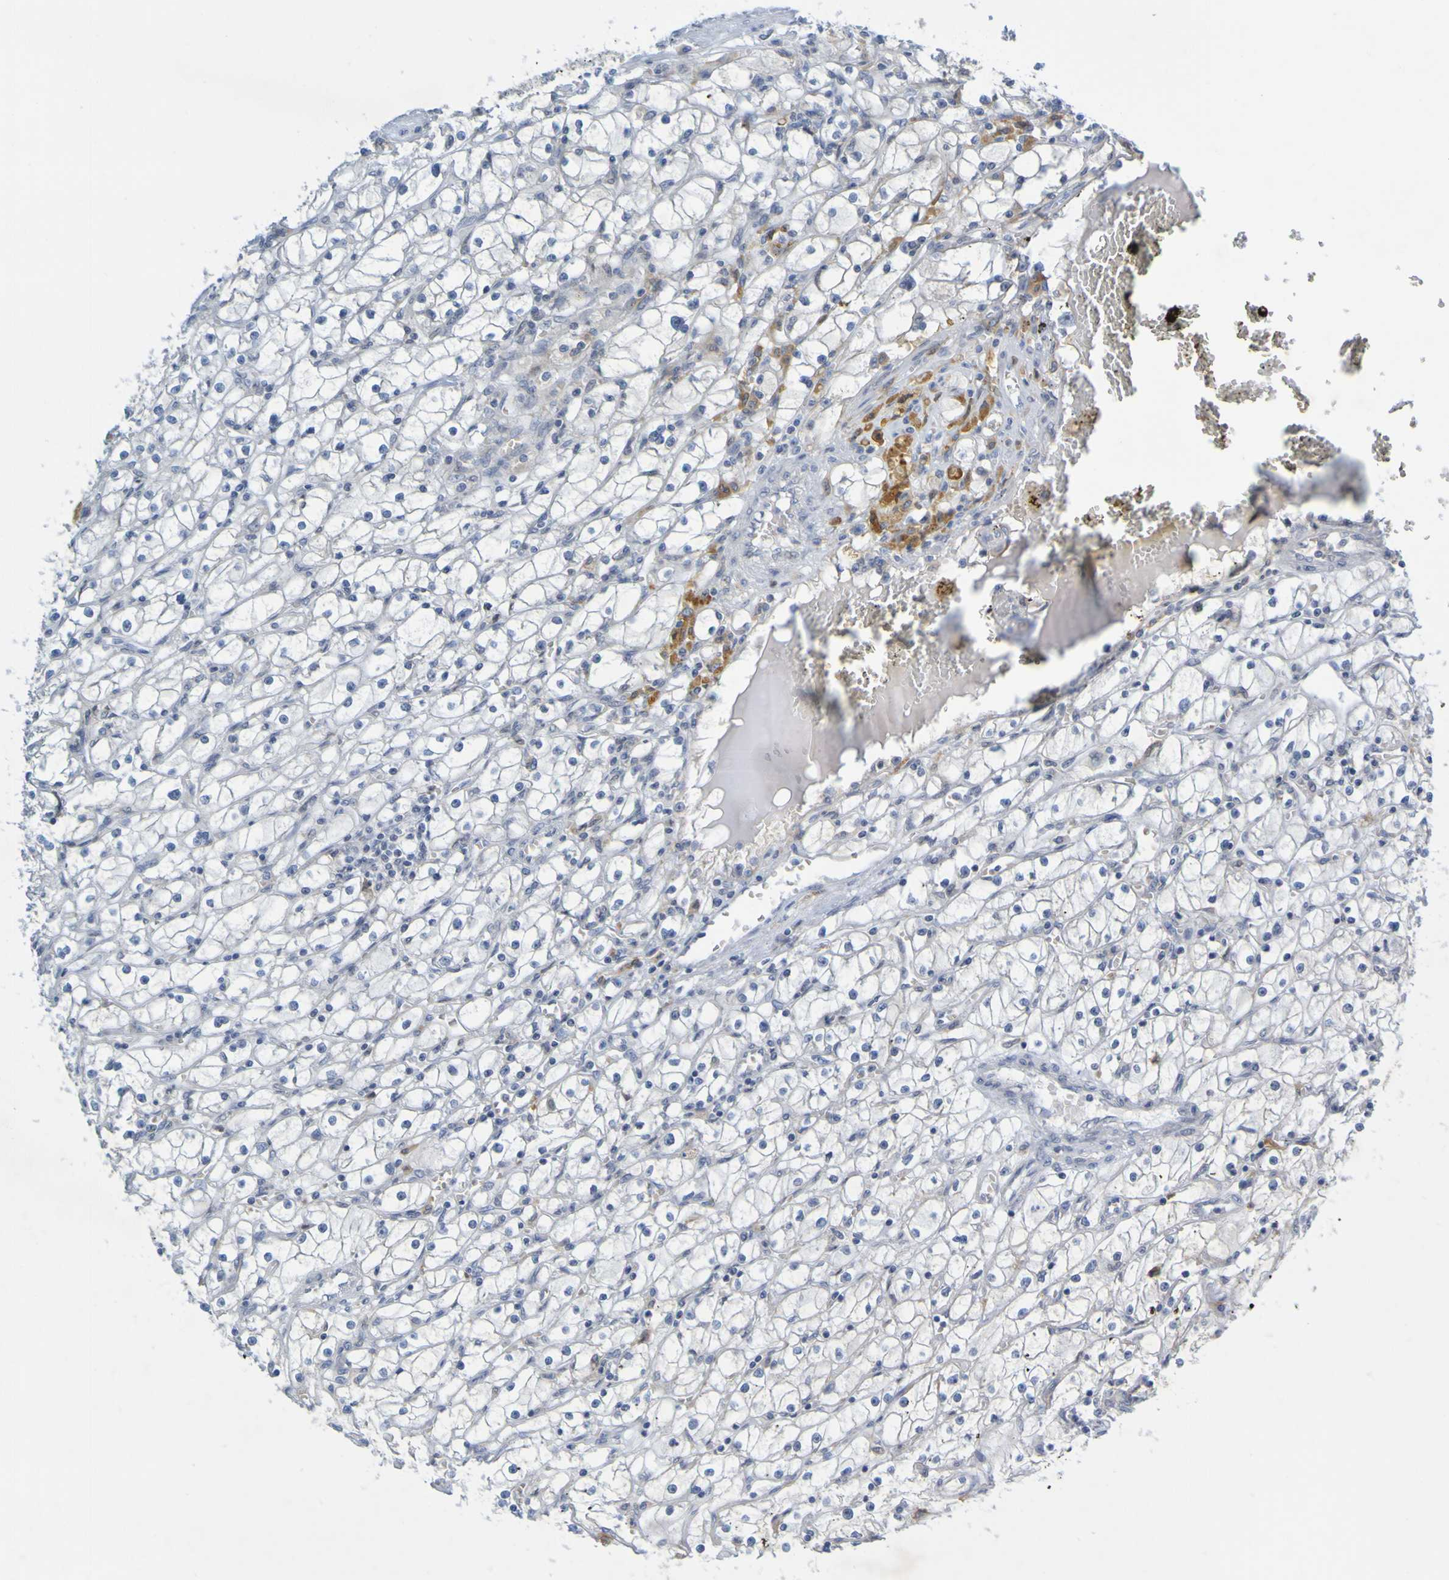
{"staining": {"intensity": "negative", "quantity": "none", "location": "none"}, "tissue": "renal cancer", "cell_type": "Tumor cells", "image_type": "cancer", "snomed": [{"axis": "morphology", "description": "Adenocarcinoma, NOS"}, {"axis": "topography", "description": "Kidney"}], "caption": "Protein analysis of renal cancer displays no significant staining in tumor cells. (Brightfield microscopy of DAB immunohistochemistry (IHC) at high magnification).", "gene": "LILRB5", "patient": {"sex": "male", "age": 56}}